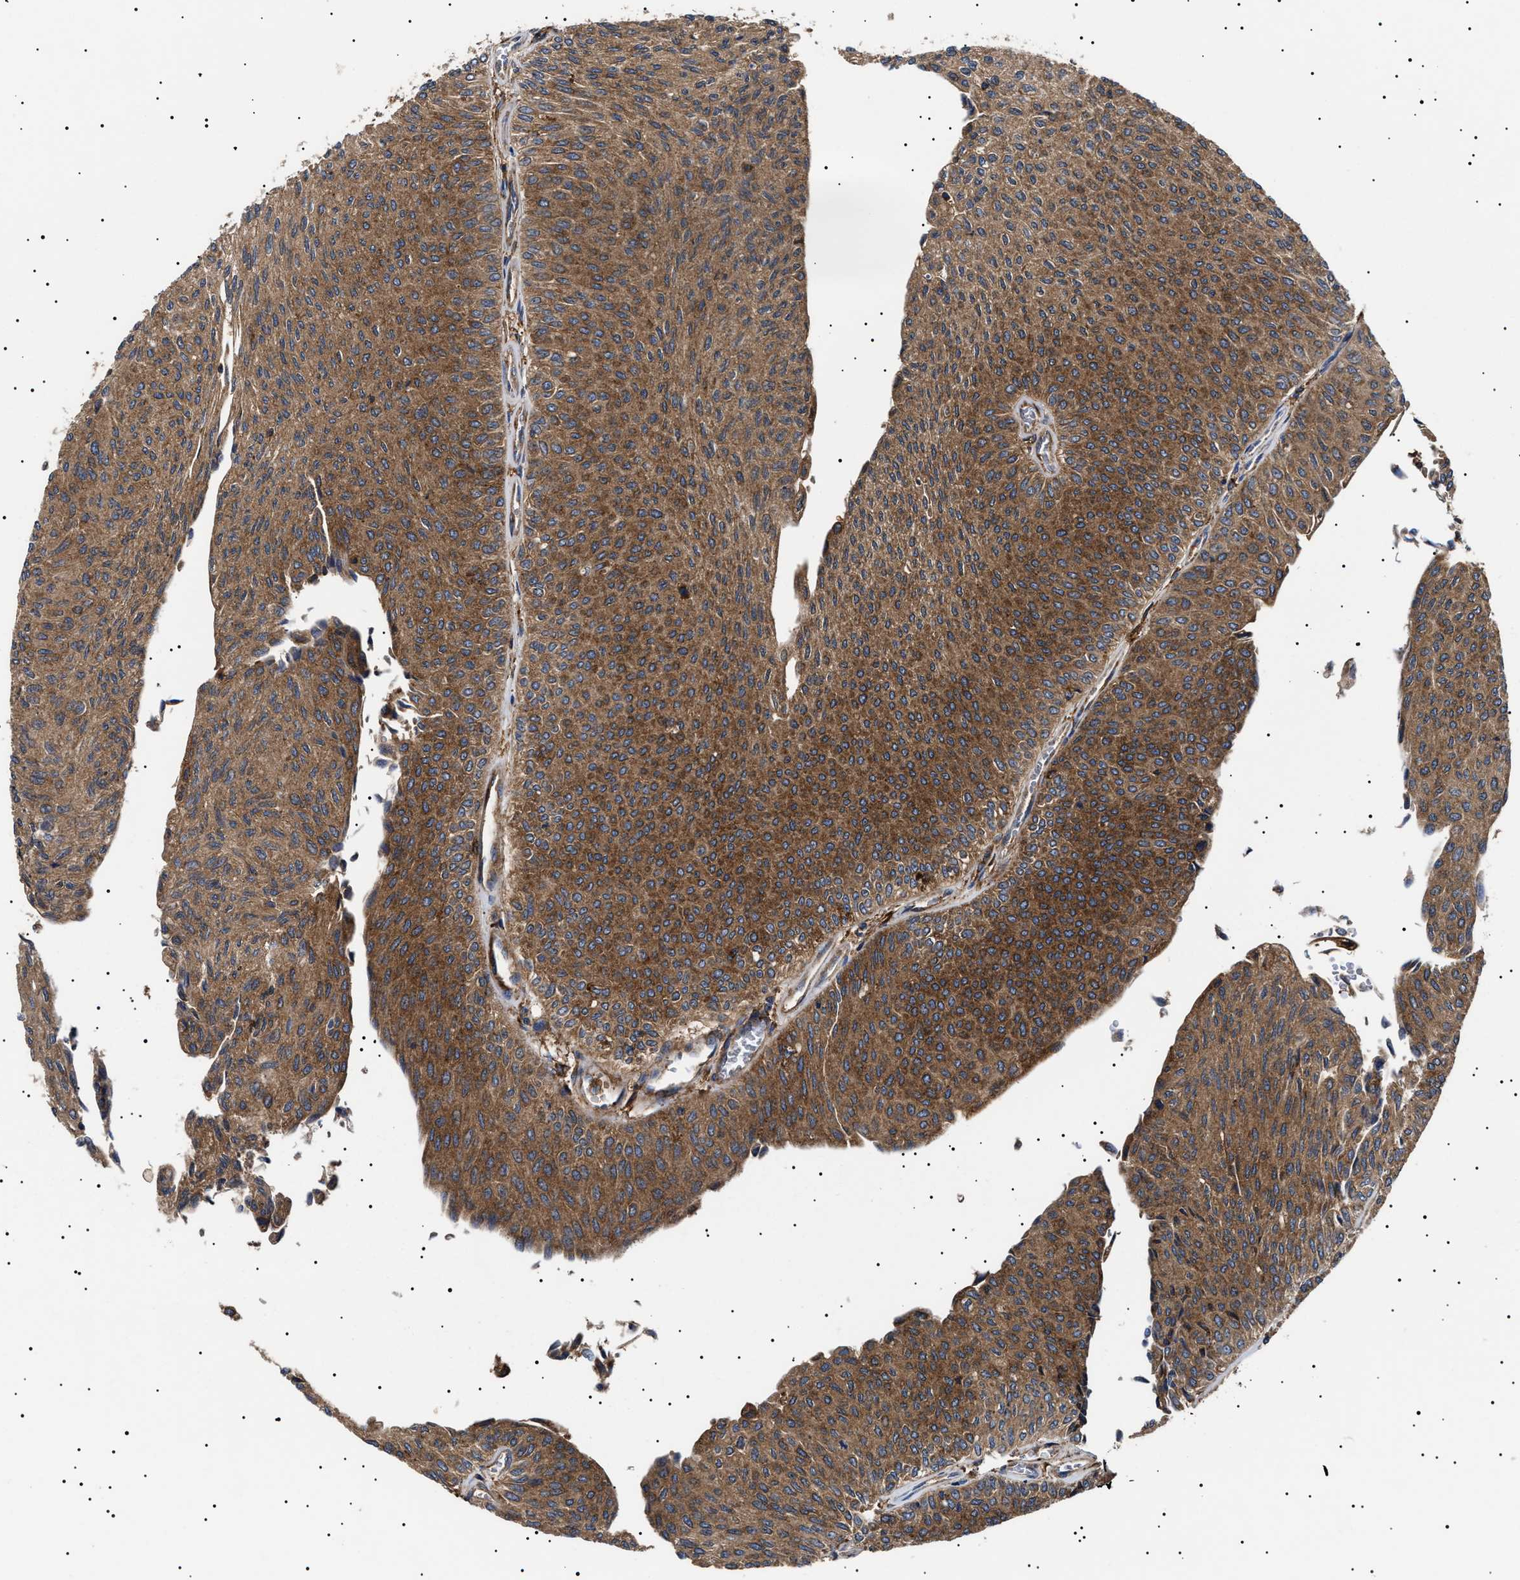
{"staining": {"intensity": "moderate", "quantity": ">75%", "location": "cytoplasmic/membranous"}, "tissue": "urothelial cancer", "cell_type": "Tumor cells", "image_type": "cancer", "snomed": [{"axis": "morphology", "description": "Urothelial carcinoma, Low grade"}, {"axis": "topography", "description": "Urinary bladder"}], "caption": "Protein expression by immunohistochemistry (IHC) reveals moderate cytoplasmic/membranous staining in about >75% of tumor cells in urothelial cancer.", "gene": "TPP2", "patient": {"sex": "male", "age": 78}}